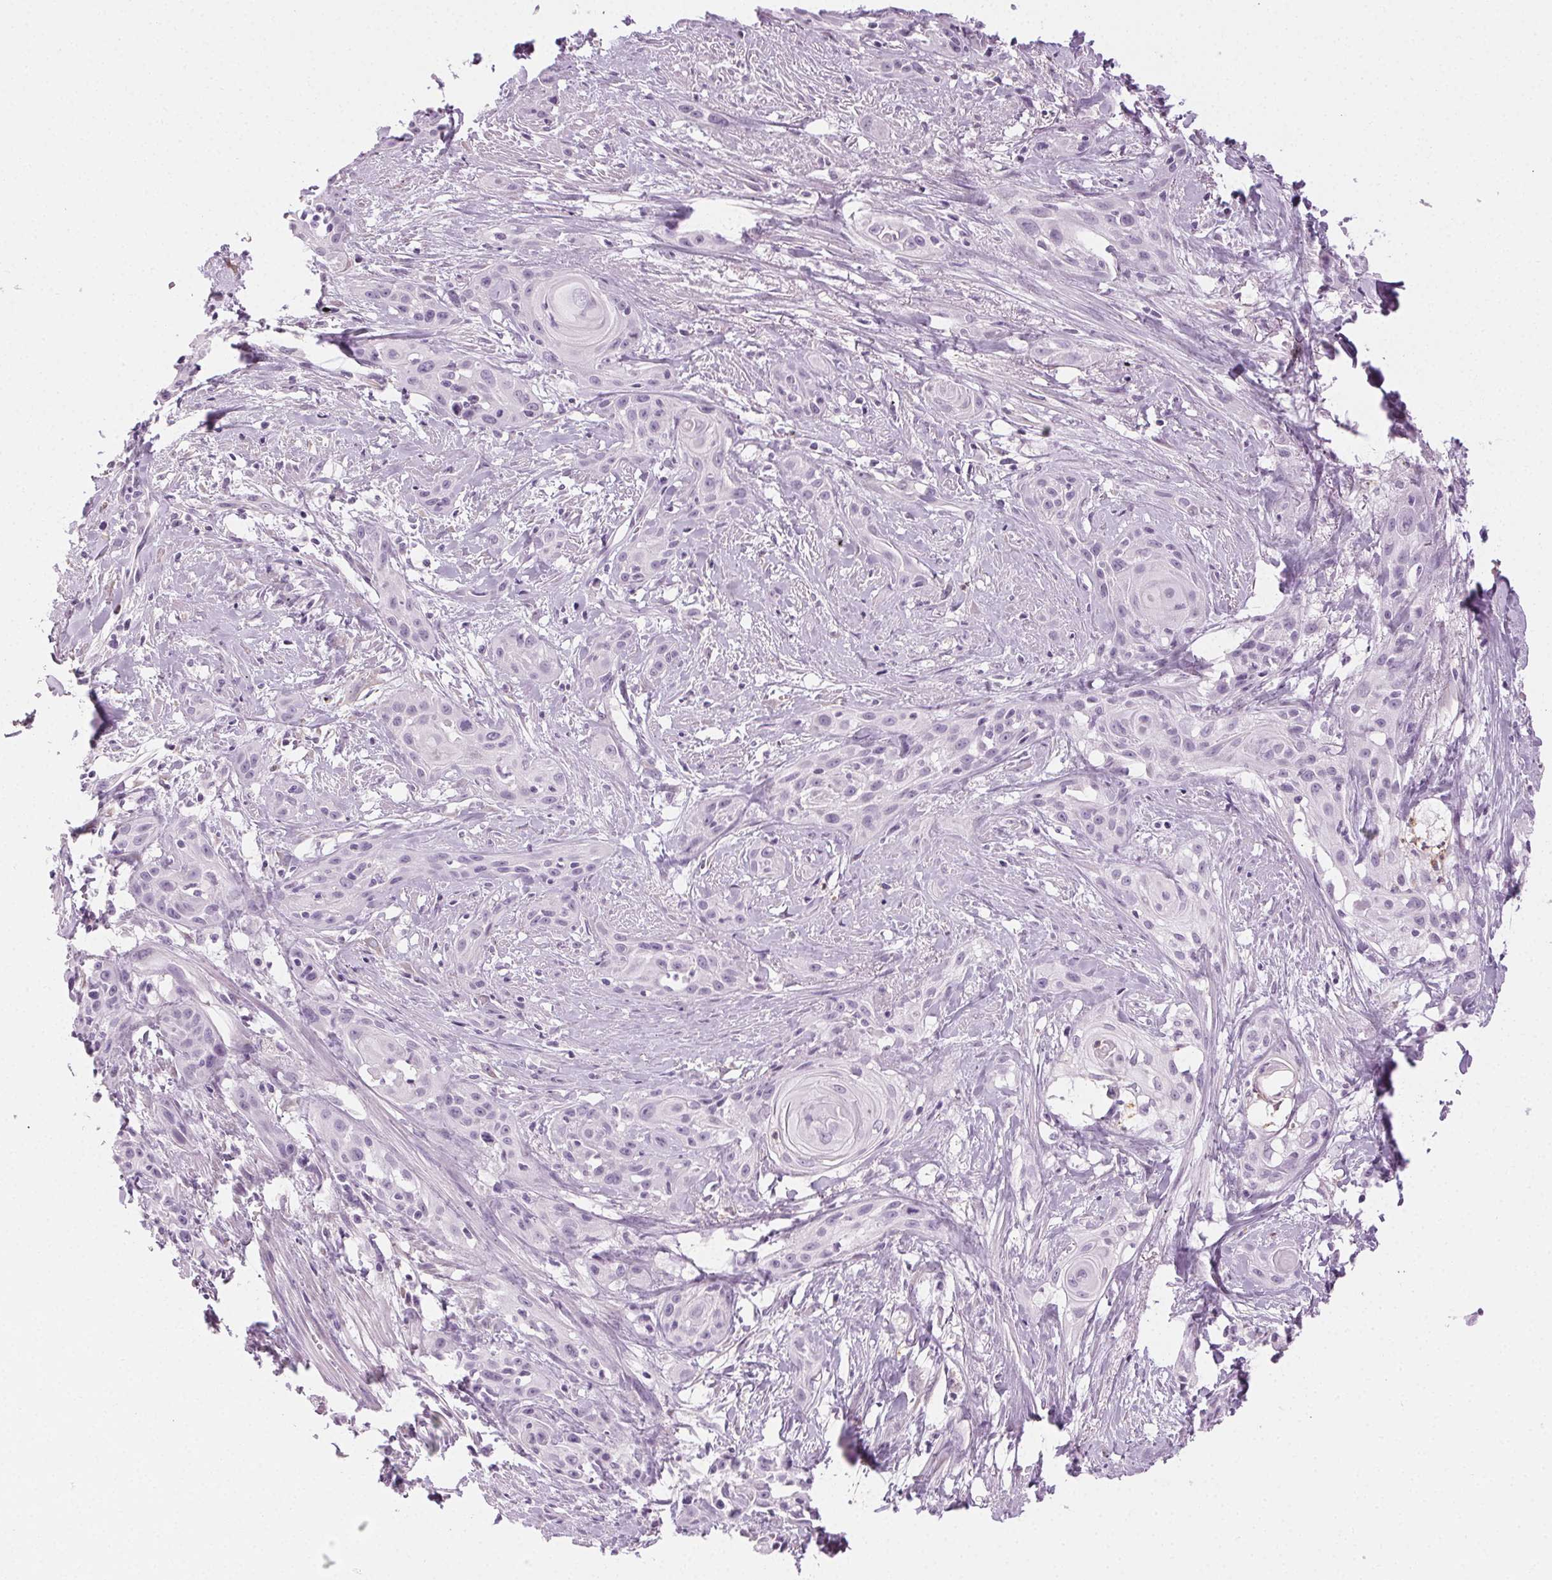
{"staining": {"intensity": "negative", "quantity": "none", "location": "none"}, "tissue": "skin cancer", "cell_type": "Tumor cells", "image_type": "cancer", "snomed": [{"axis": "morphology", "description": "Squamous cell carcinoma, NOS"}, {"axis": "topography", "description": "Skin"}, {"axis": "topography", "description": "Anal"}], "caption": "Photomicrograph shows no protein expression in tumor cells of skin cancer tissue. The staining is performed using DAB brown chromogen with nuclei counter-stained in using hematoxylin.", "gene": "MPO", "patient": {"sex": "male", "age": 64}}